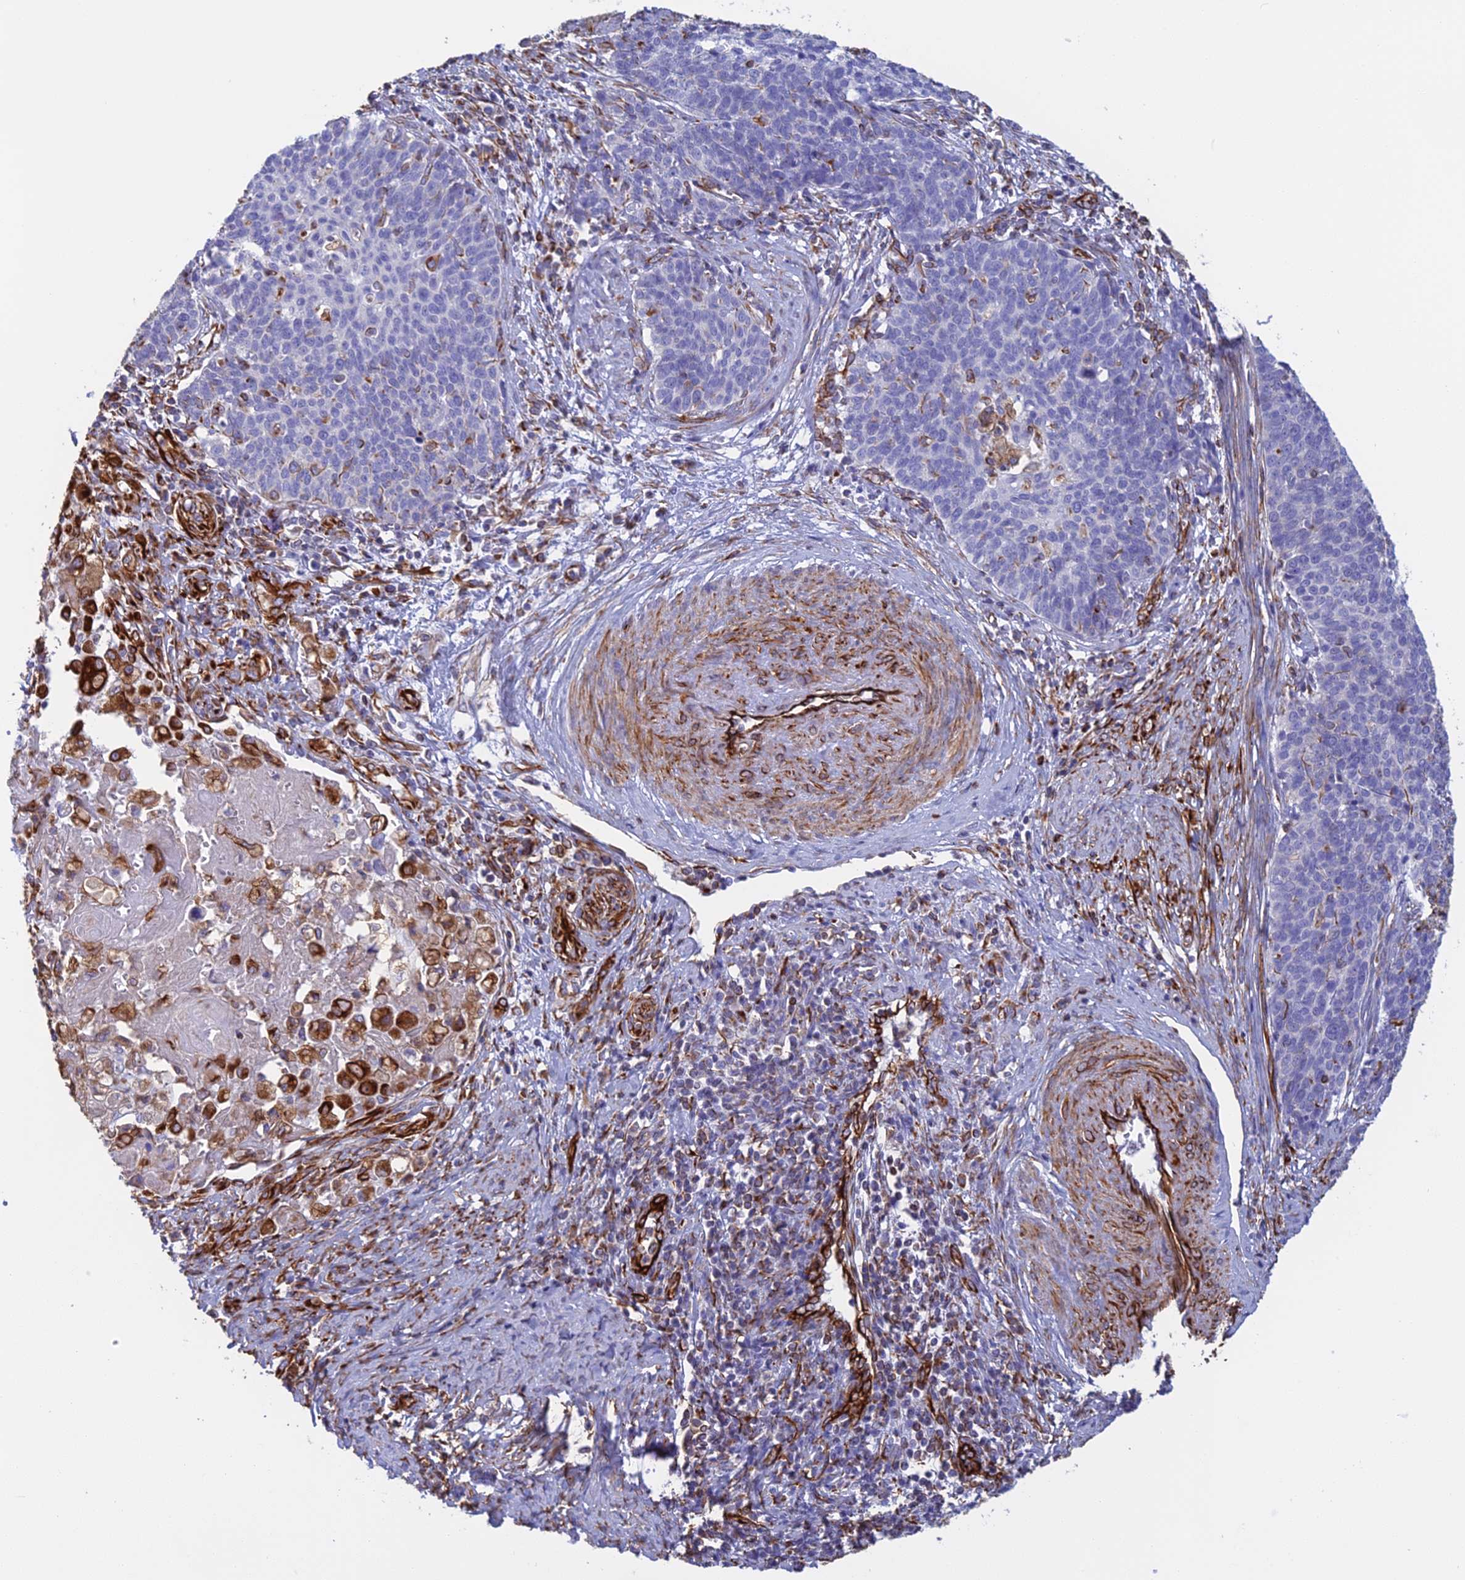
{"staining": {"intensity": "negative", "quantity": "none", "location": "none"}, "tissue": "cervical cancer", "cell_type": "Tumor cells", "image_type": "cancer", "snomed": [{"axis": "morphology", "description": "Squamous cell carcinoma, NOS"}, {"axis": "topography", "description": "Cervix"}], "caption": "DAB immunohistochemical staining of cervical cancer (squamous cell carcinoma) exhibits no significant staining in tumor cells.", "gene": "FBXL20", "patient": {"sex": "female", "age": 39}}